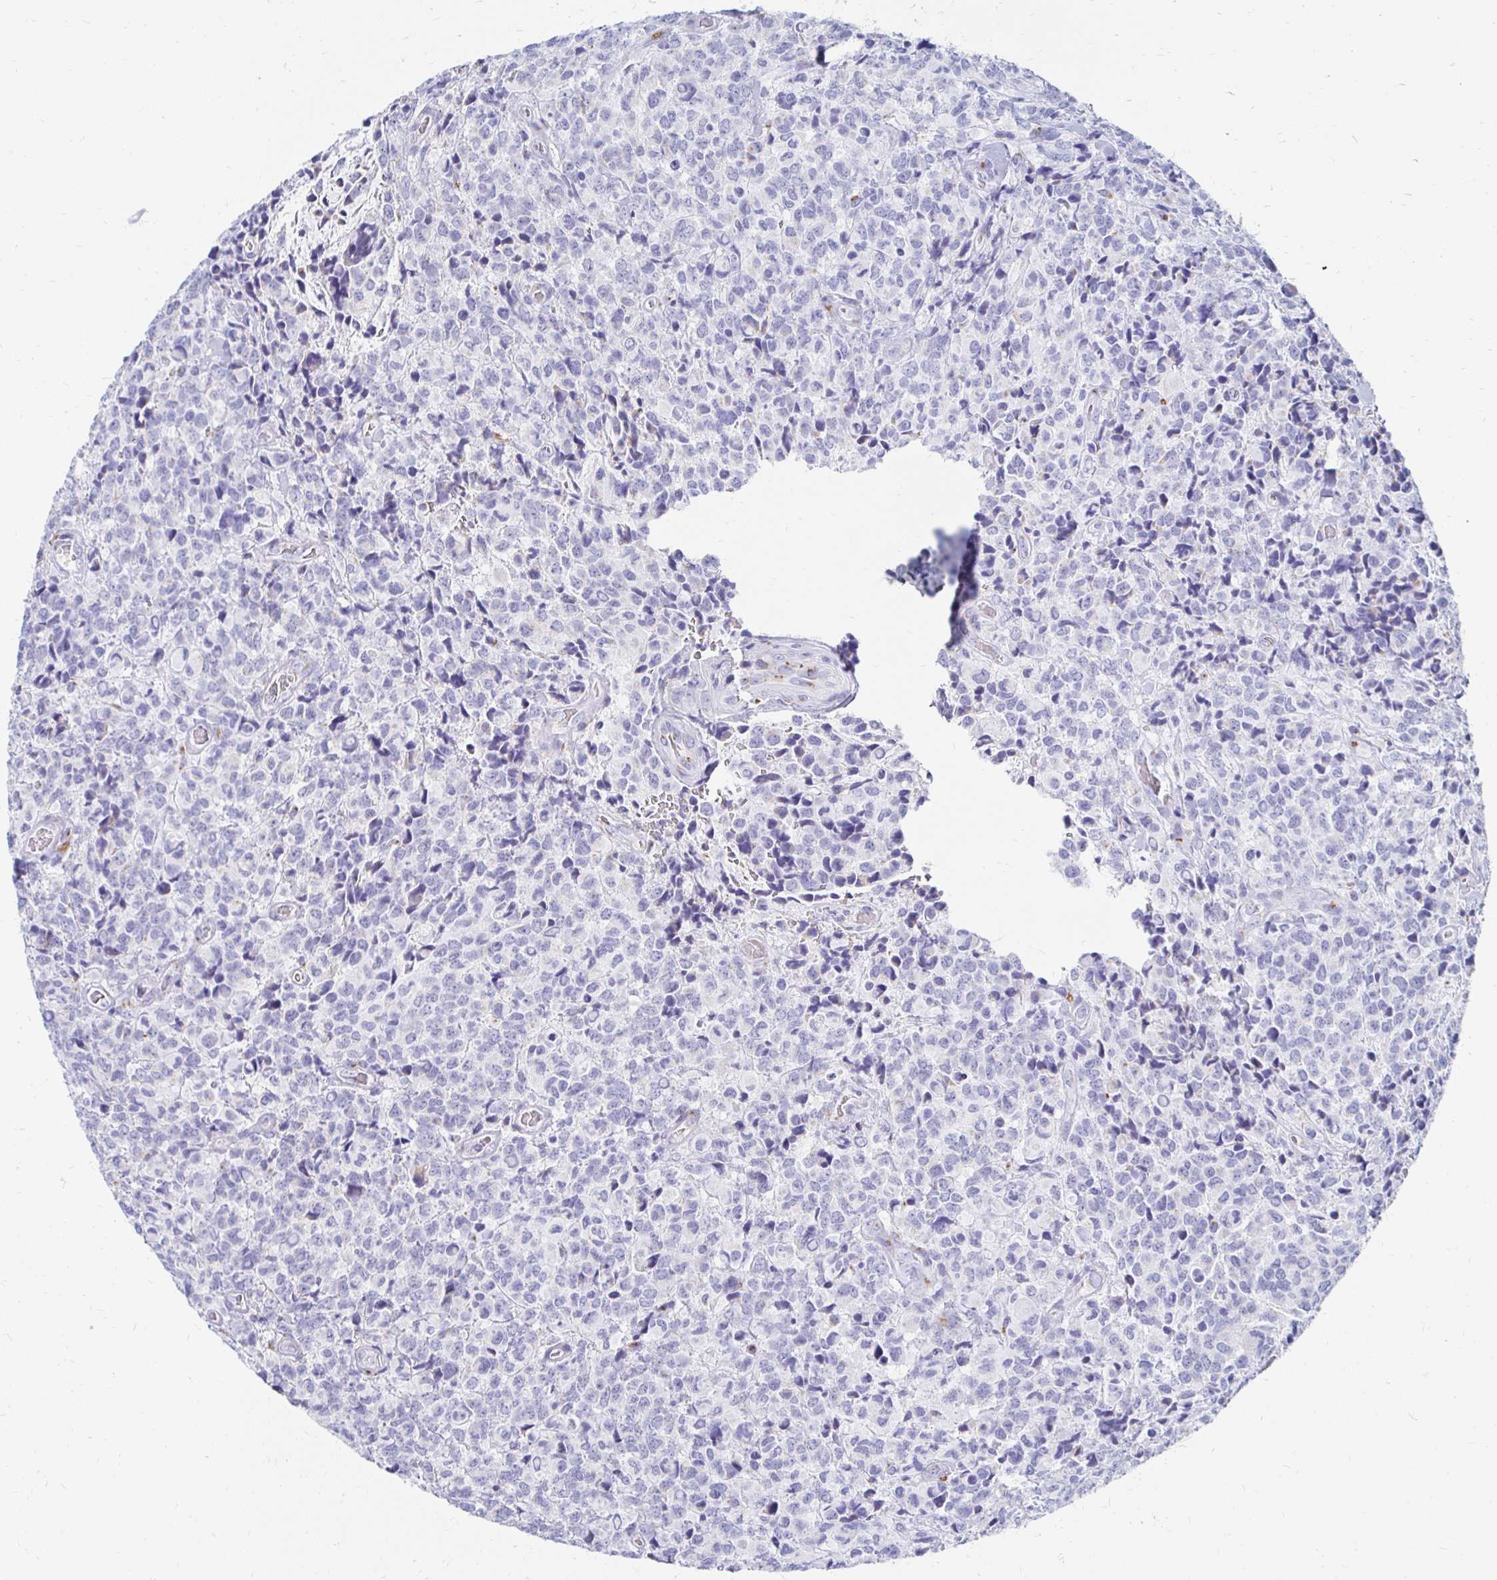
{"staining": {"intensity": "negative", "quantity": "none", "location": "none"}, "tissue": "glioma", "cell_type": "Tumor cells", "image_type": "cancer", "snomed": [{"axis": "morphology", "description": "Glioma, malignant, High grade"}, {"axis": "topography", "description": "Brain"}], "caption": "There is no significant staining in tumor cells of malignant high-grade glioma. (Immunohistochemistry, brightfield microscopy, high magnification).", "gene": "PAGE4", "patient": {"sex": "male", "age": 39}}